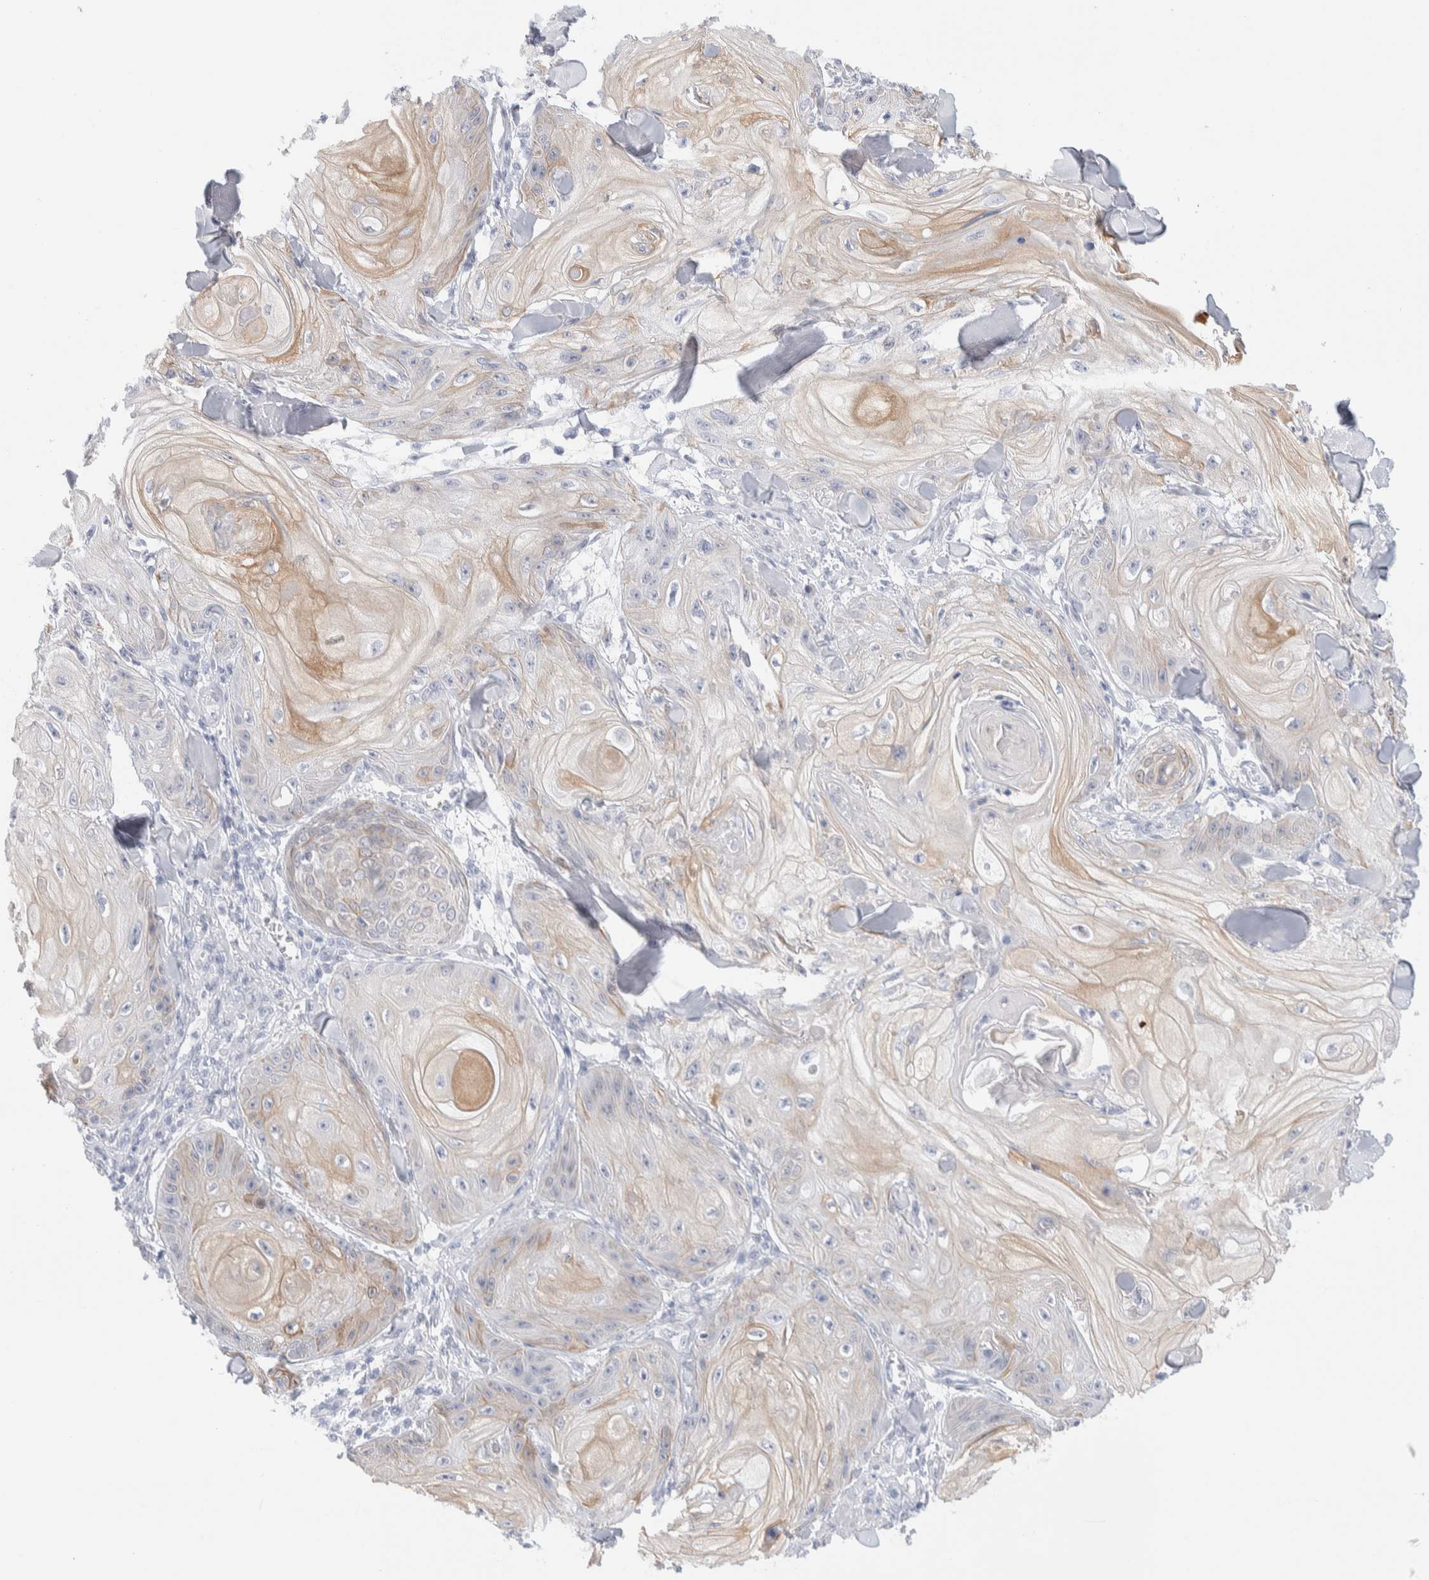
{"staining": {"intensity": "moderate", "quantity": "25%-75%", "location": "cytoplasmic/membranous"}, "tissue": "skin cancer", "cell_type": "Tumor cells", "image_type": "cancer", "snomed": [{"axis": "morphology", "description": "Squamous cell carcinoma, NOS"}, {"axis": "topography", "description": "Skin"}], "caption": "IHC staining of skin cancer, which exhibits medium levels of moderate cytoplasmic/membranous positivity in approximately 25%-75% of tumor cells indicating moderate cytoplasmic/membranous protein expression. The staining was performed using DAB (brown) for protein detection and nuclei were counterstained in hematoxylin (blue).", "gene": "C1orf112", "patient": {"sex": "male", "age": 74}}